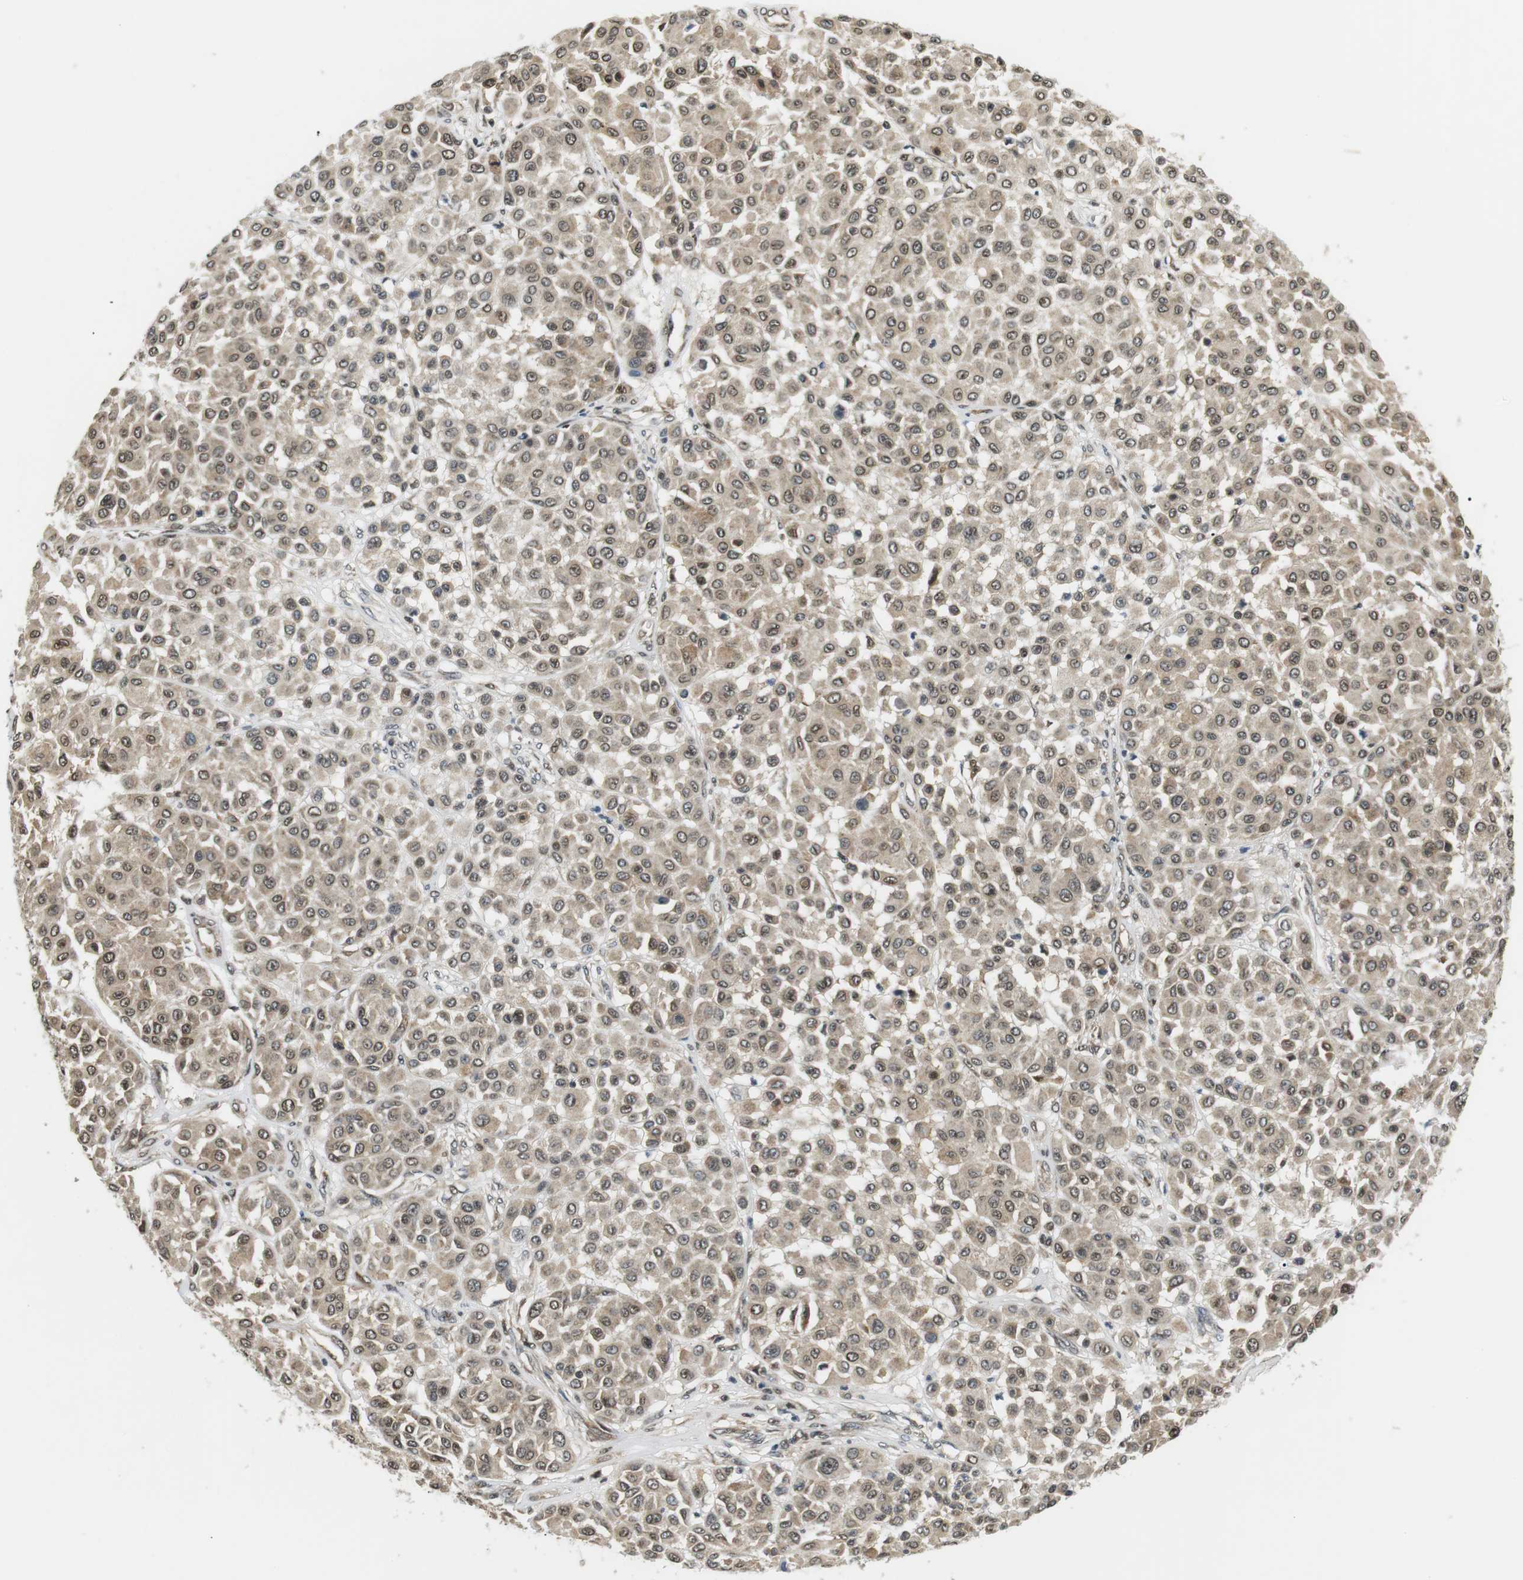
{"staining": {"intensity": "weak", "quantity": ">75%", "location": "cytoplasmic/membranous,nuclear"}, "tissue": "melanoma", "cell_type": "Tumor cells", "image_type": "cancer", "snomed": [{"axis": "morphology", "description": "Malignant melanoma, Metastatic site"}, {"axis": "topography", "description": "Soft tissue"}], "caption": "Protein expression analysis of human malignant melanoma (metastatic site) reveals weak cytoplasmic/membranous and nuclear expression in approximately >75% of tumor cells. (DAB (3,3'-diaminobenzidine) IHC, brown staining for protein, blue staining for nuclei).", "gene": "CSNK2B", "patient": {"sex": "male", "age": 41}}